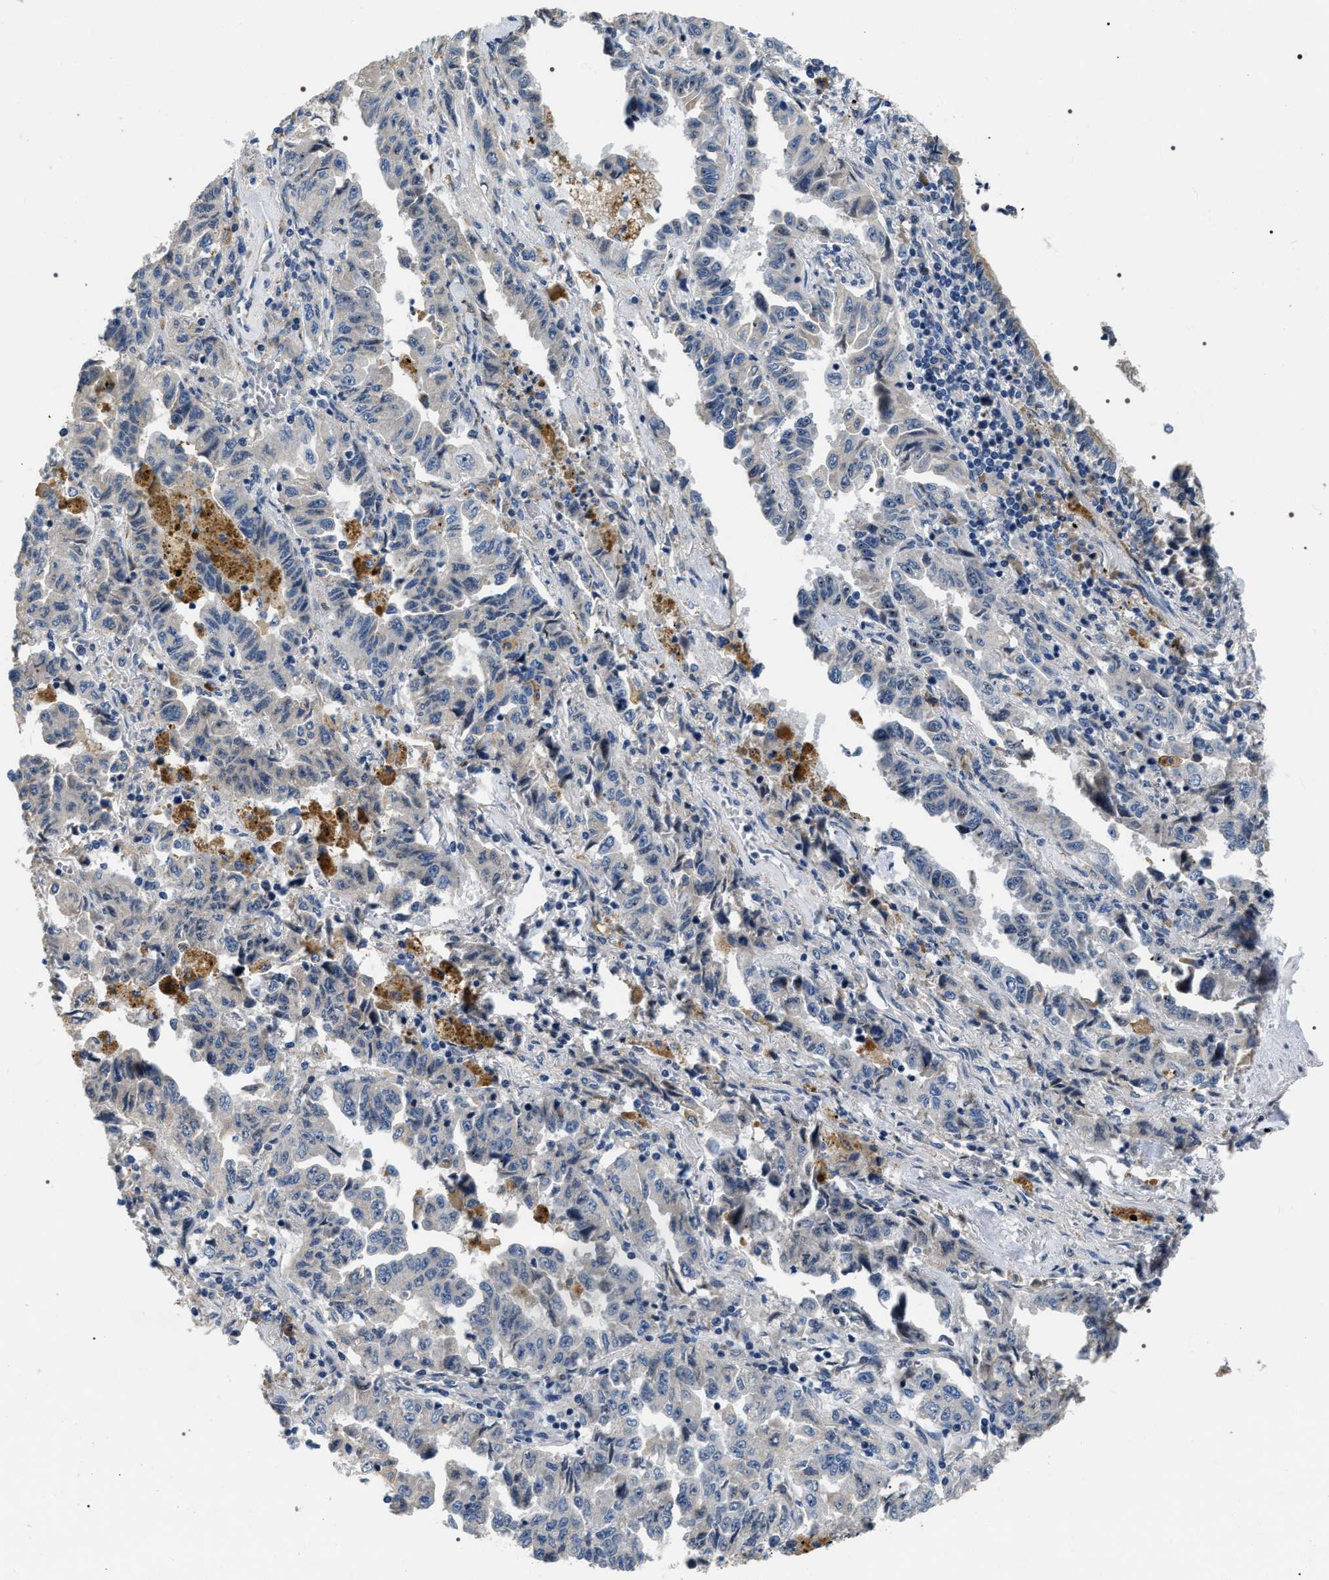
{"staining": {"intensity": "negative", "quantity": "none", "location": "none"}, "tissue": "lung cancer", "cell_type": "Tumor cells", "image_type": "cancer", "snomed": [{"axis": "morphology", "description": "Adenocarcinoma, NOS"}, {"axis": "topography", "description": "Lung"}], "caption": "The micrograph demonstrates no staining of tumor cells in lung cancer (adenocarcinoma).", "gene": "IFT81", "patient": {"sex": "female", "age": 51}}